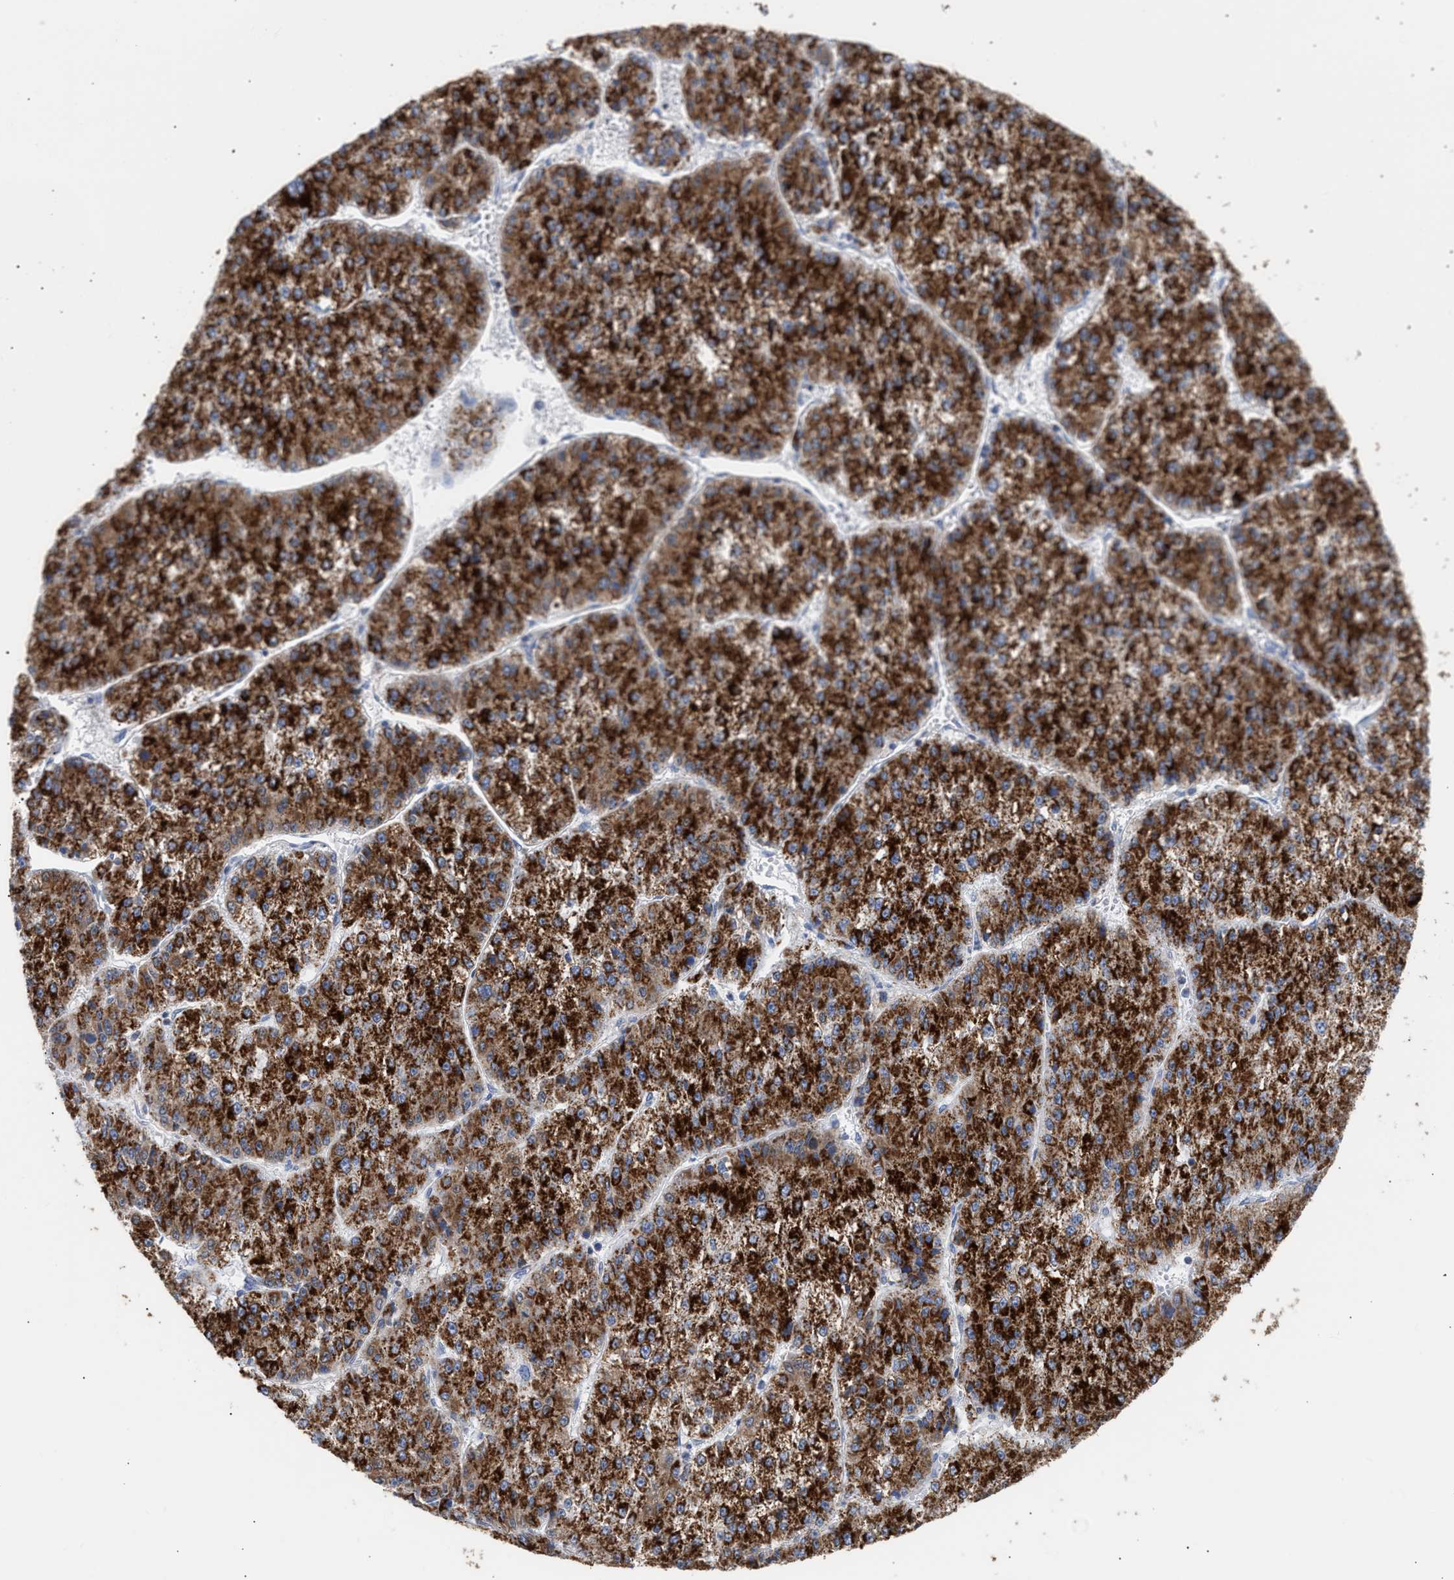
{"staining": {"intensity": "strong", "quantity": ">75%", "location": "cytoplasmic/membranous"}, "tissue": "liver cancer", "cell_type": "Tumor cells", "image_type": "cancer", "snomed": [{"axis": "morphology", "description": "Carcinoma, Hepatocellular, NOS"}, {"axis": "topography", "description": "Liver"}], "caption": "Immunohistochemistry micrograph of neoplastic tissue: human liver cancer stained using immunohistochemistry (IHC) exhibits high levels of strong protein expression localized specifically in the cytoplasmic/membranous of tumor cells, appearing as a cytoplasmic/membranous brown color.", "gene": "ACOT13", "patient": {"sex": "female", "age": 73}}